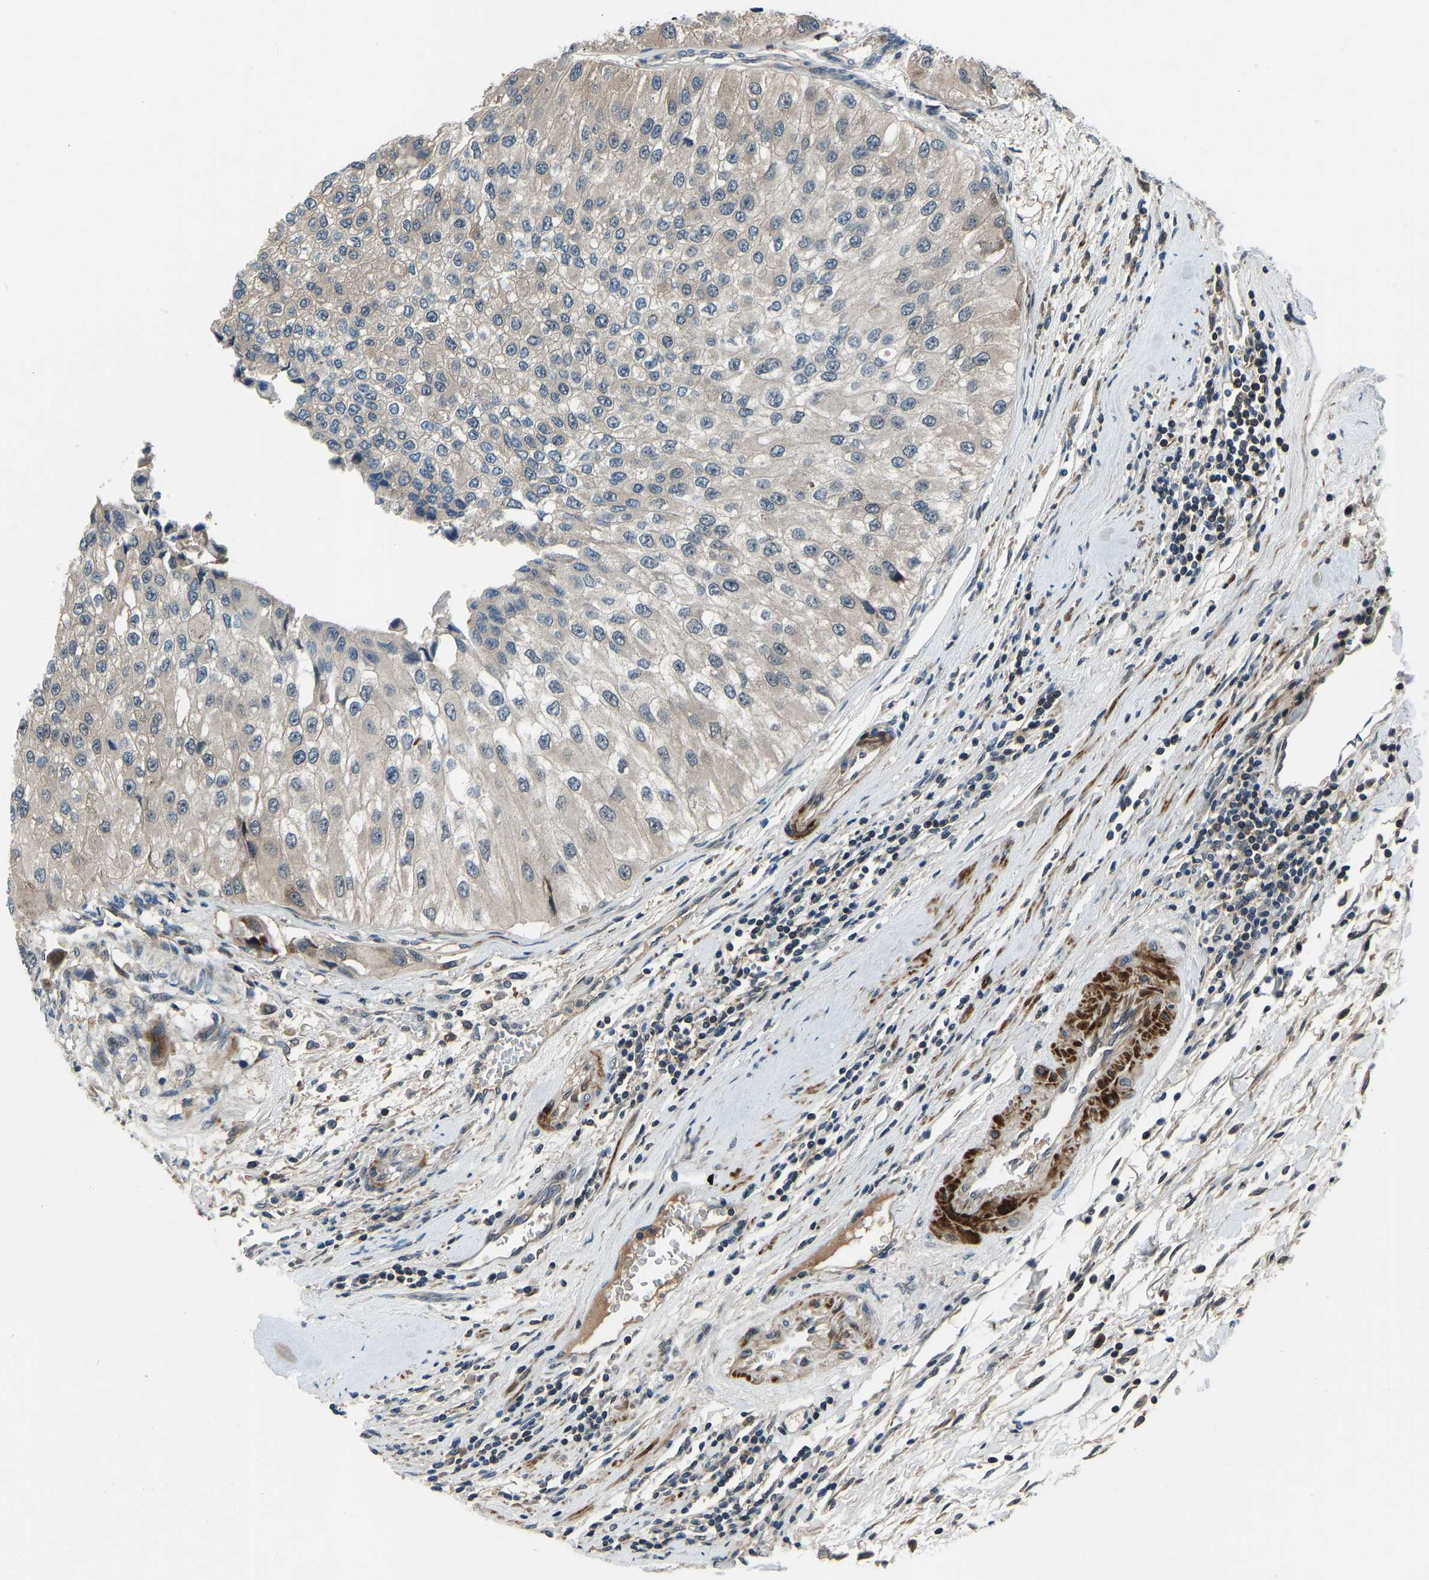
{"staining": {"intensity": "negative", "quantity": "none", "location": "none"}, "tissue": "urothelial cancer", "cell_type": "Tumor cells", "image_type": "cancer", "snomed": [{"axis": "morphology", "description": "Urothelial carcinoma, High grade"}, {"axis": "topography", "description": "Kidney"}, {"axis": "topography", "description": "Urinary bladder"}], "caption": "Tumor cells show no significant protein positivity in urothelial cancer.", "gene": "RLIM", "patient": {"sex": "male", "age": 77}}